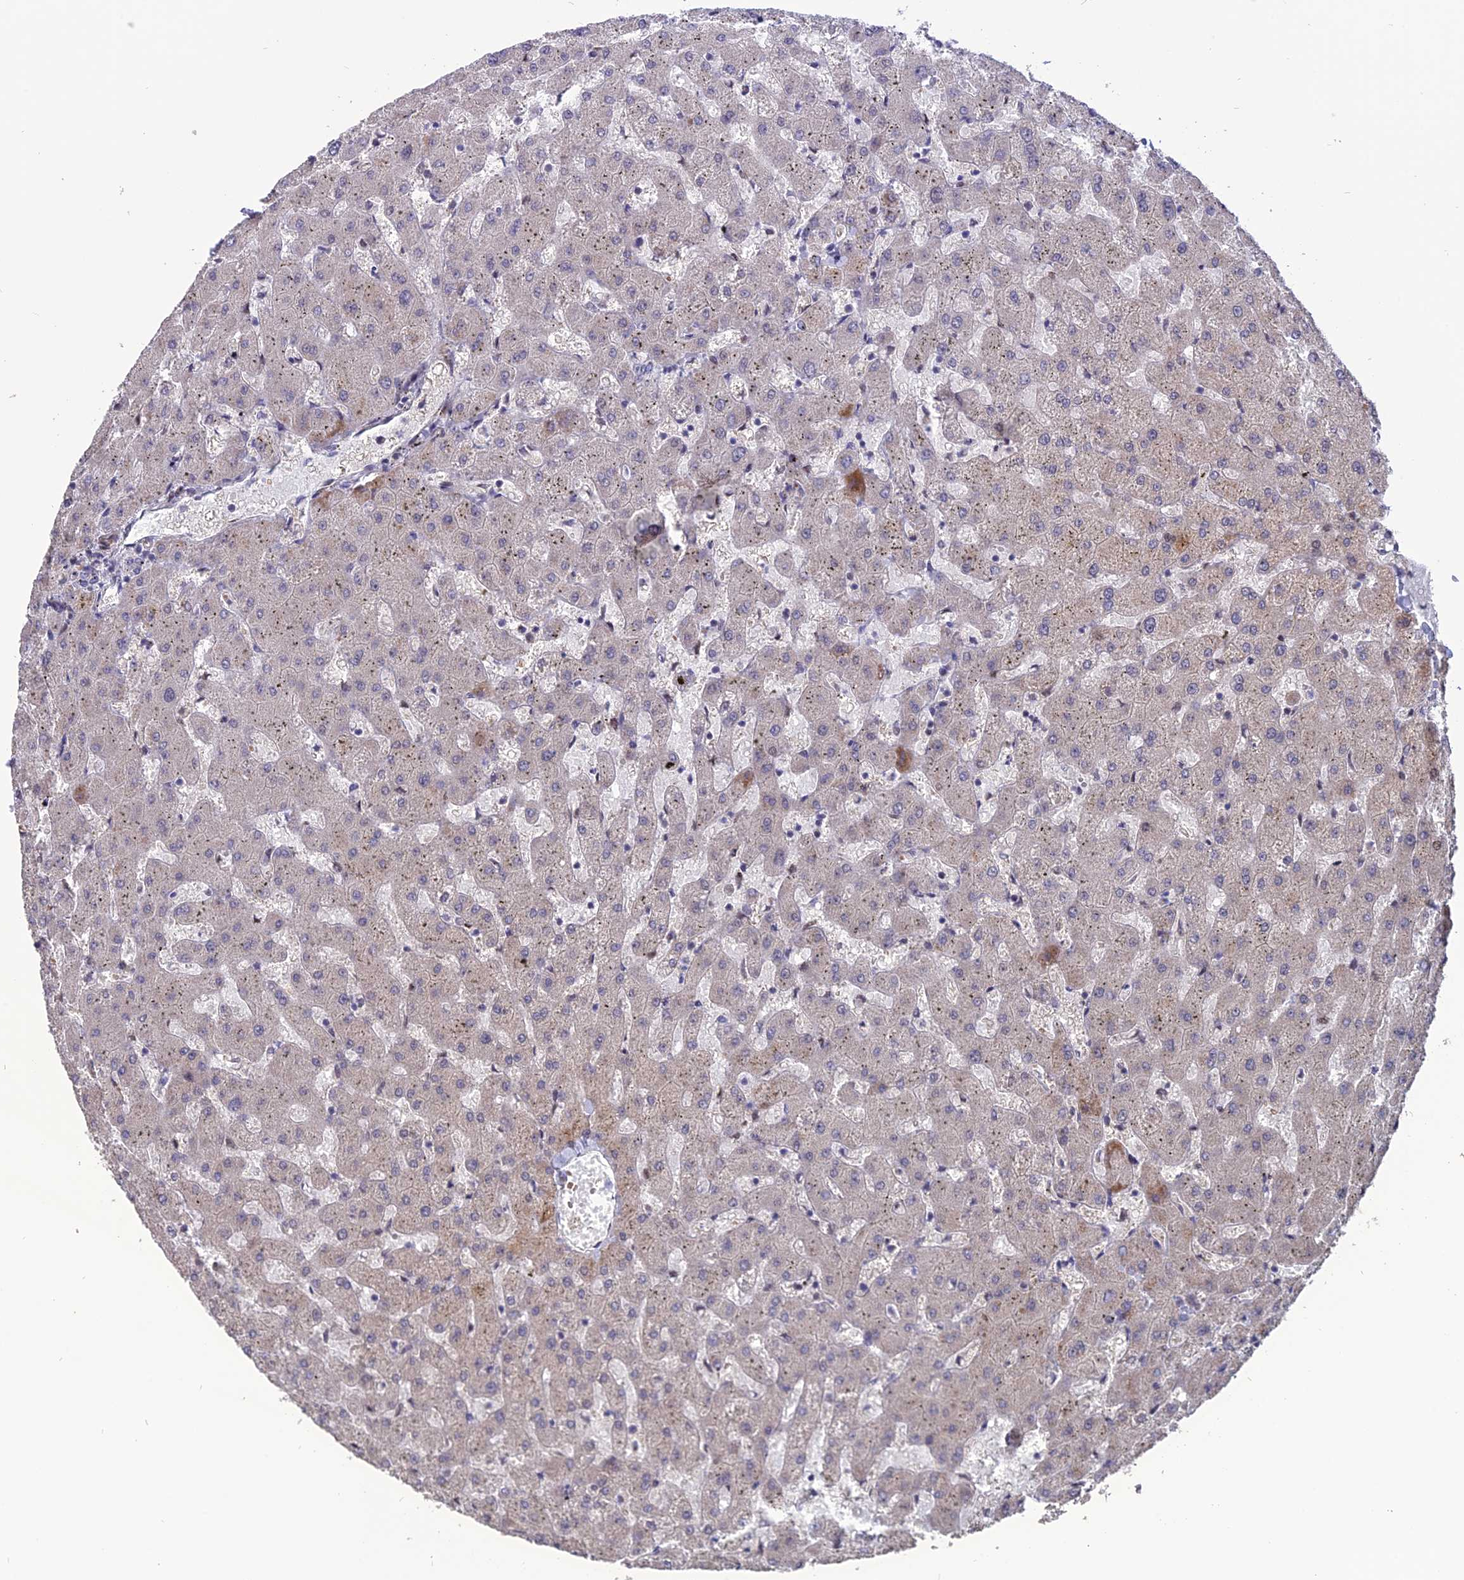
{"staining": {"intensity": "negative", "quantity": "none", "location": "none"}, "tissue": "liver", "cell_type": "Cholangiocytes", "image_type": "normal", "snomed": [{"axis": "morphology", "description": "Normal tissue, NOS"}, {"axis": "topography", "description": "Liver"}], "caption": "Immunohistochemistry (IHC) micrograph of benign liver: liver stained with DAB (3,3'-diaminobenzidine) demonstrates no significant protein positivity in cholangiocytes.", "gene": "TMEM263", "patient": {"sex": "female", "age": 63}}